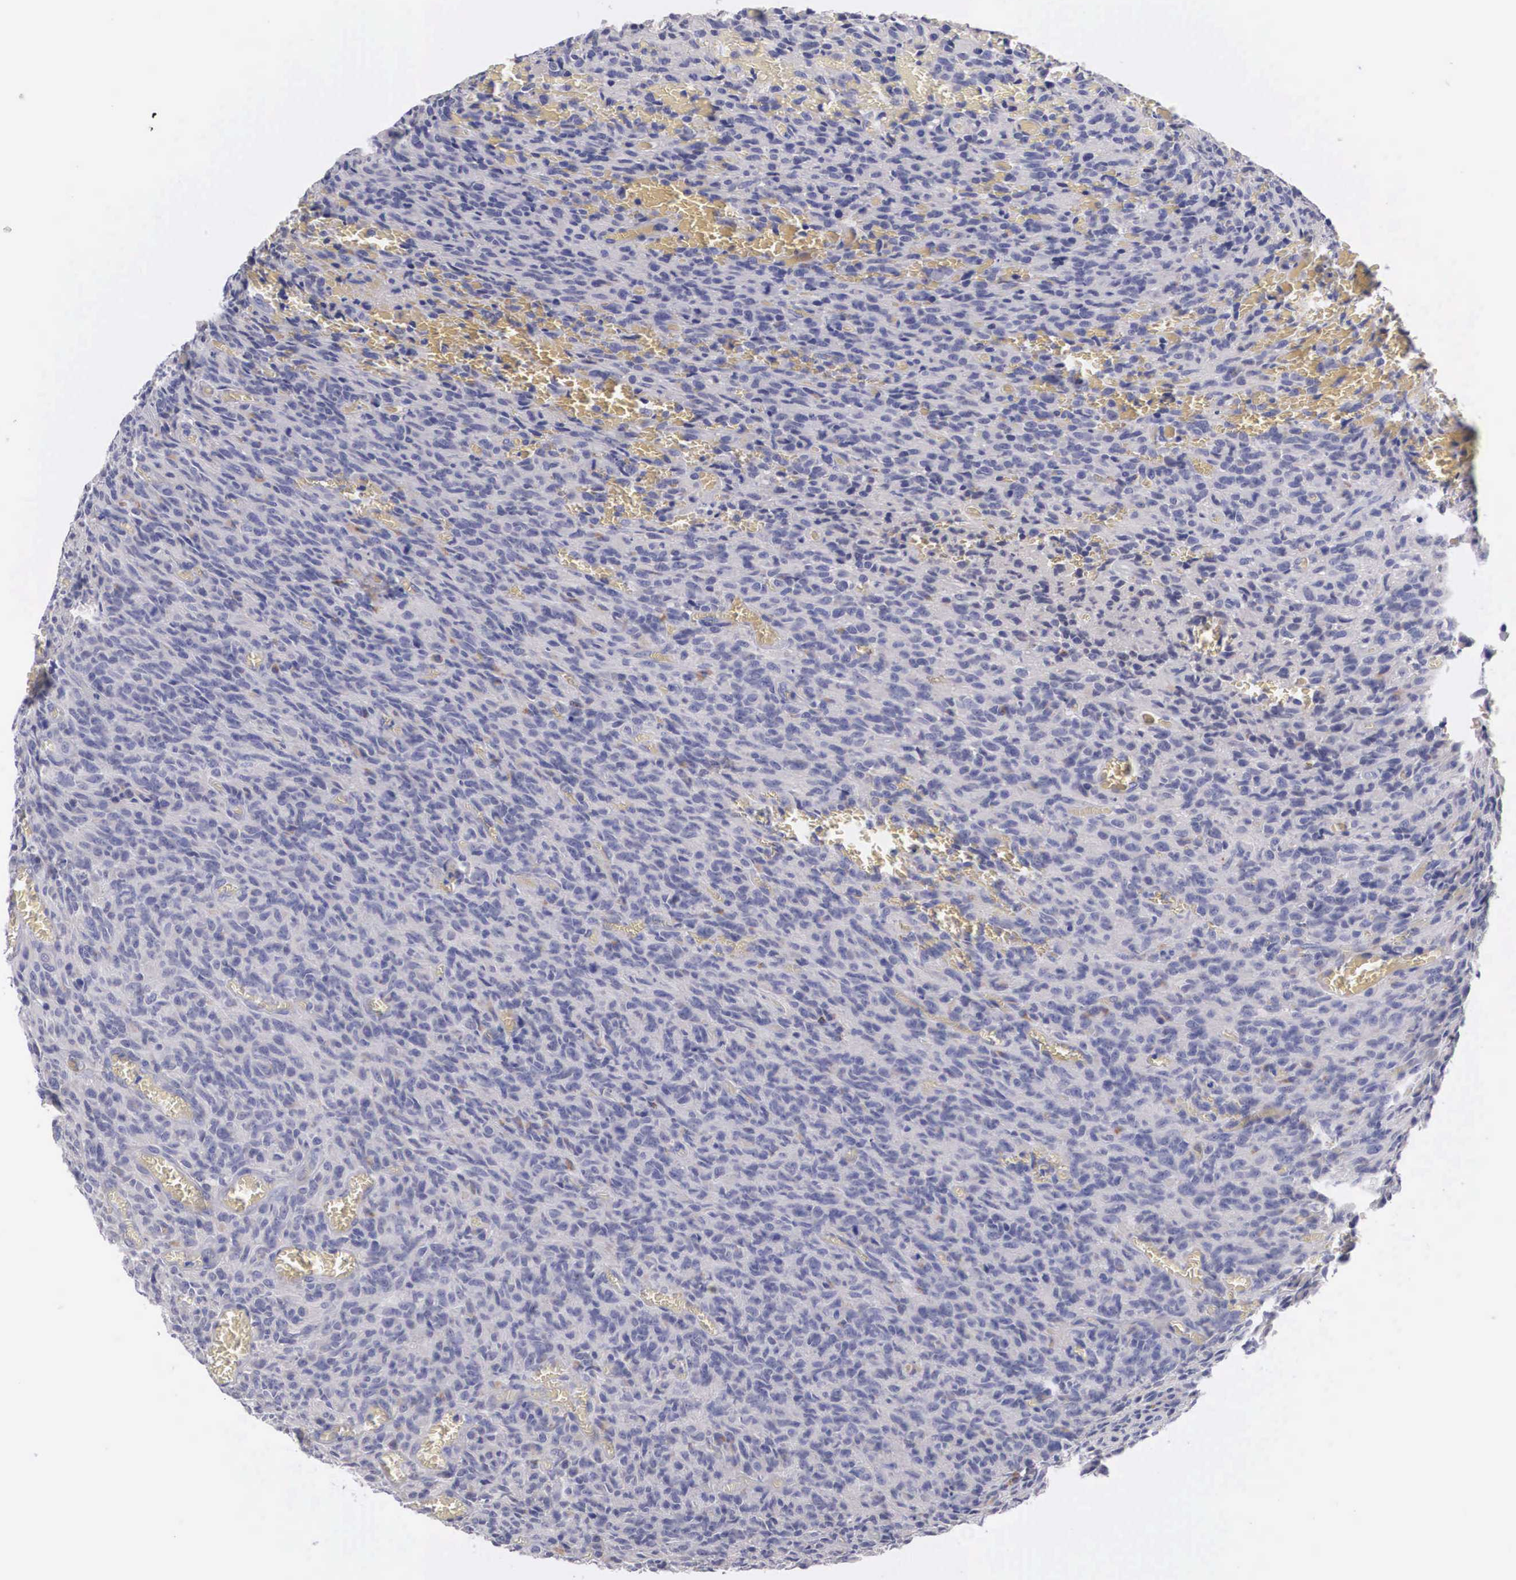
{"staining": {"intensity": "negative", "quantity": "none", "location": "none"}, "tissue": "glioma", "cell_type": "Tumor cells", "image_type": "cancer", "snomed": [{"axis": "morphology", "description": "Glioma, malignant, High grade"}, {"axis": "topography", "description": "Brain"}], "caption": "IHC of human glioma reveals no positivity in tumor cells. Nuclei are stained in blue.", "gene": "ABHD4", "patient": {"sex": "male", "age": 56}}